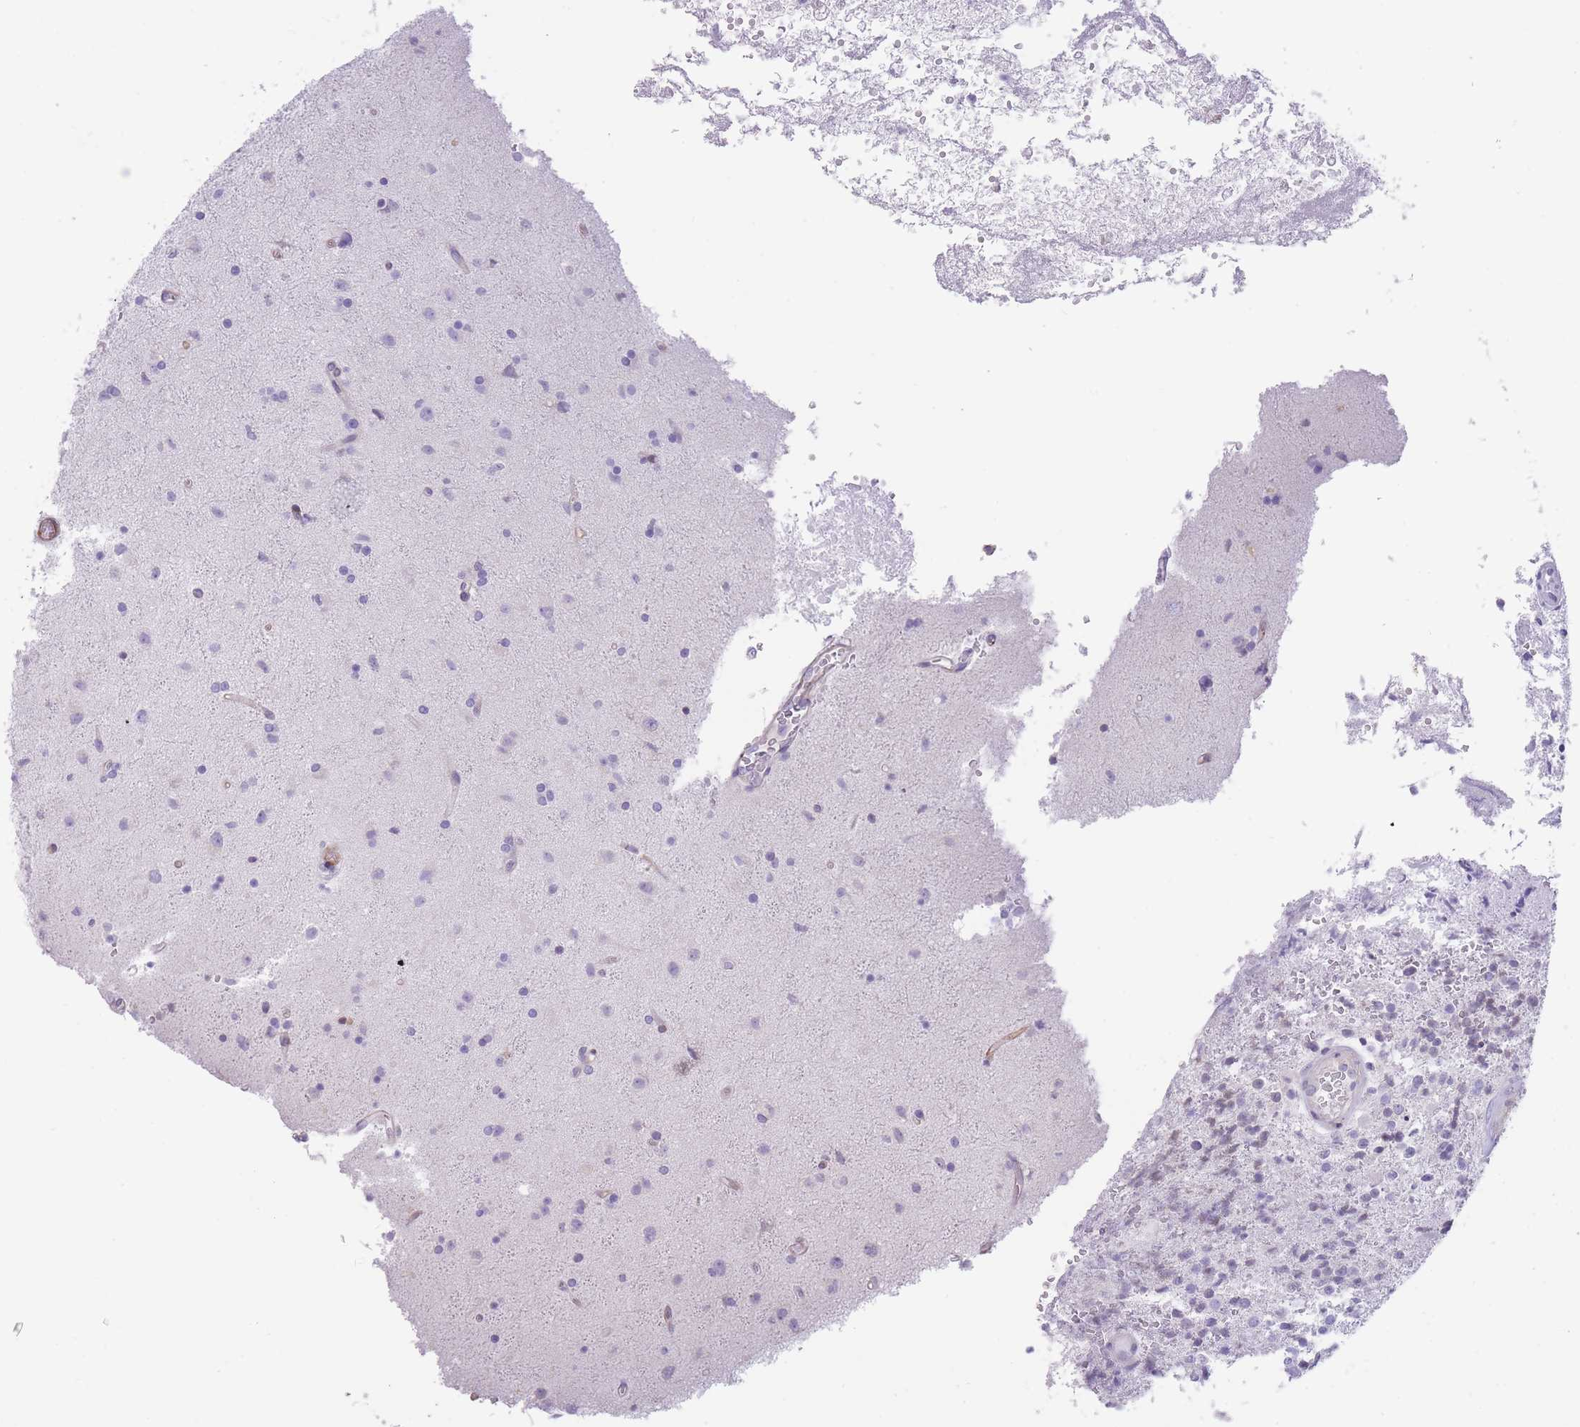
{"staining": {"intensity": "negative", "quantity": "none", "location": "none"}, "tissue": "glioma", "cell_type": "Tumor cells", "image_type": "cancer", "snomed": [{"axis": "morphology", "description": "Glioma, malignant, High grade"}, {"axis": "topography", "description": "Brain"}], "caption": "Immunohistochemistry (IHC) of glioma displays no expression in tumor cells.", "gene": "OR11H12", "patient": {"sex": "male", "age": 56}}